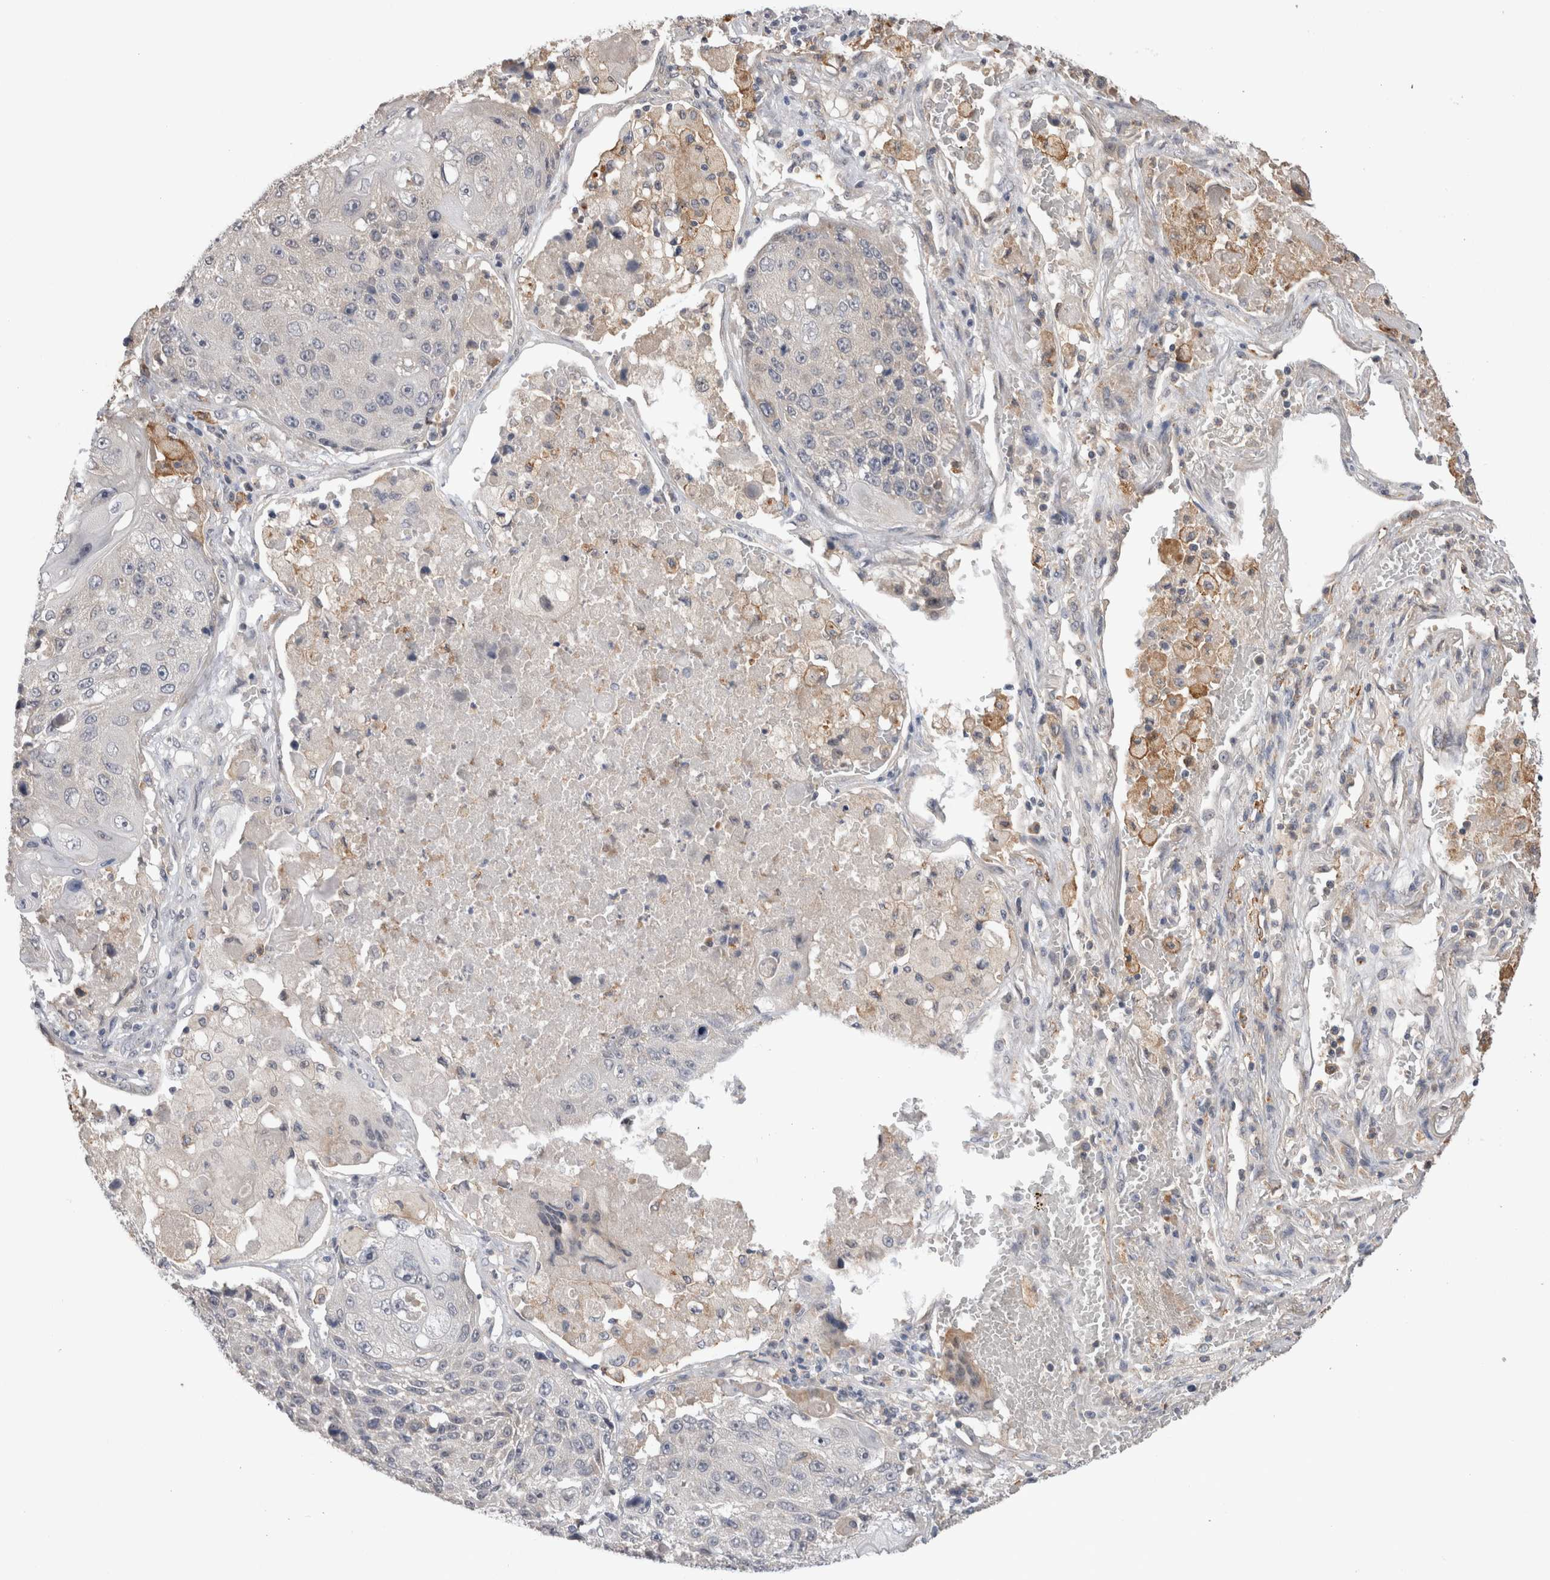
{"staining": {"intensity": "negative", "quantity": "none", "location": "none"}, "tissue": "lung cancer", "cell_type": "Tumor cells", "image_type": "cancer", "snomed": [{"axis": "morphology", "description": "Squamous cell carcinoma, NOS"}, {"axis": "topography", "description": "Lung"}], "caption": "This is an immunohistochemistry (IHC) histopathology image of human lung squamous cell carcinoma. There is no expression in tumor cells.", "gene": "VSIG4", "patient": {"sex": "male", "age": 61}}